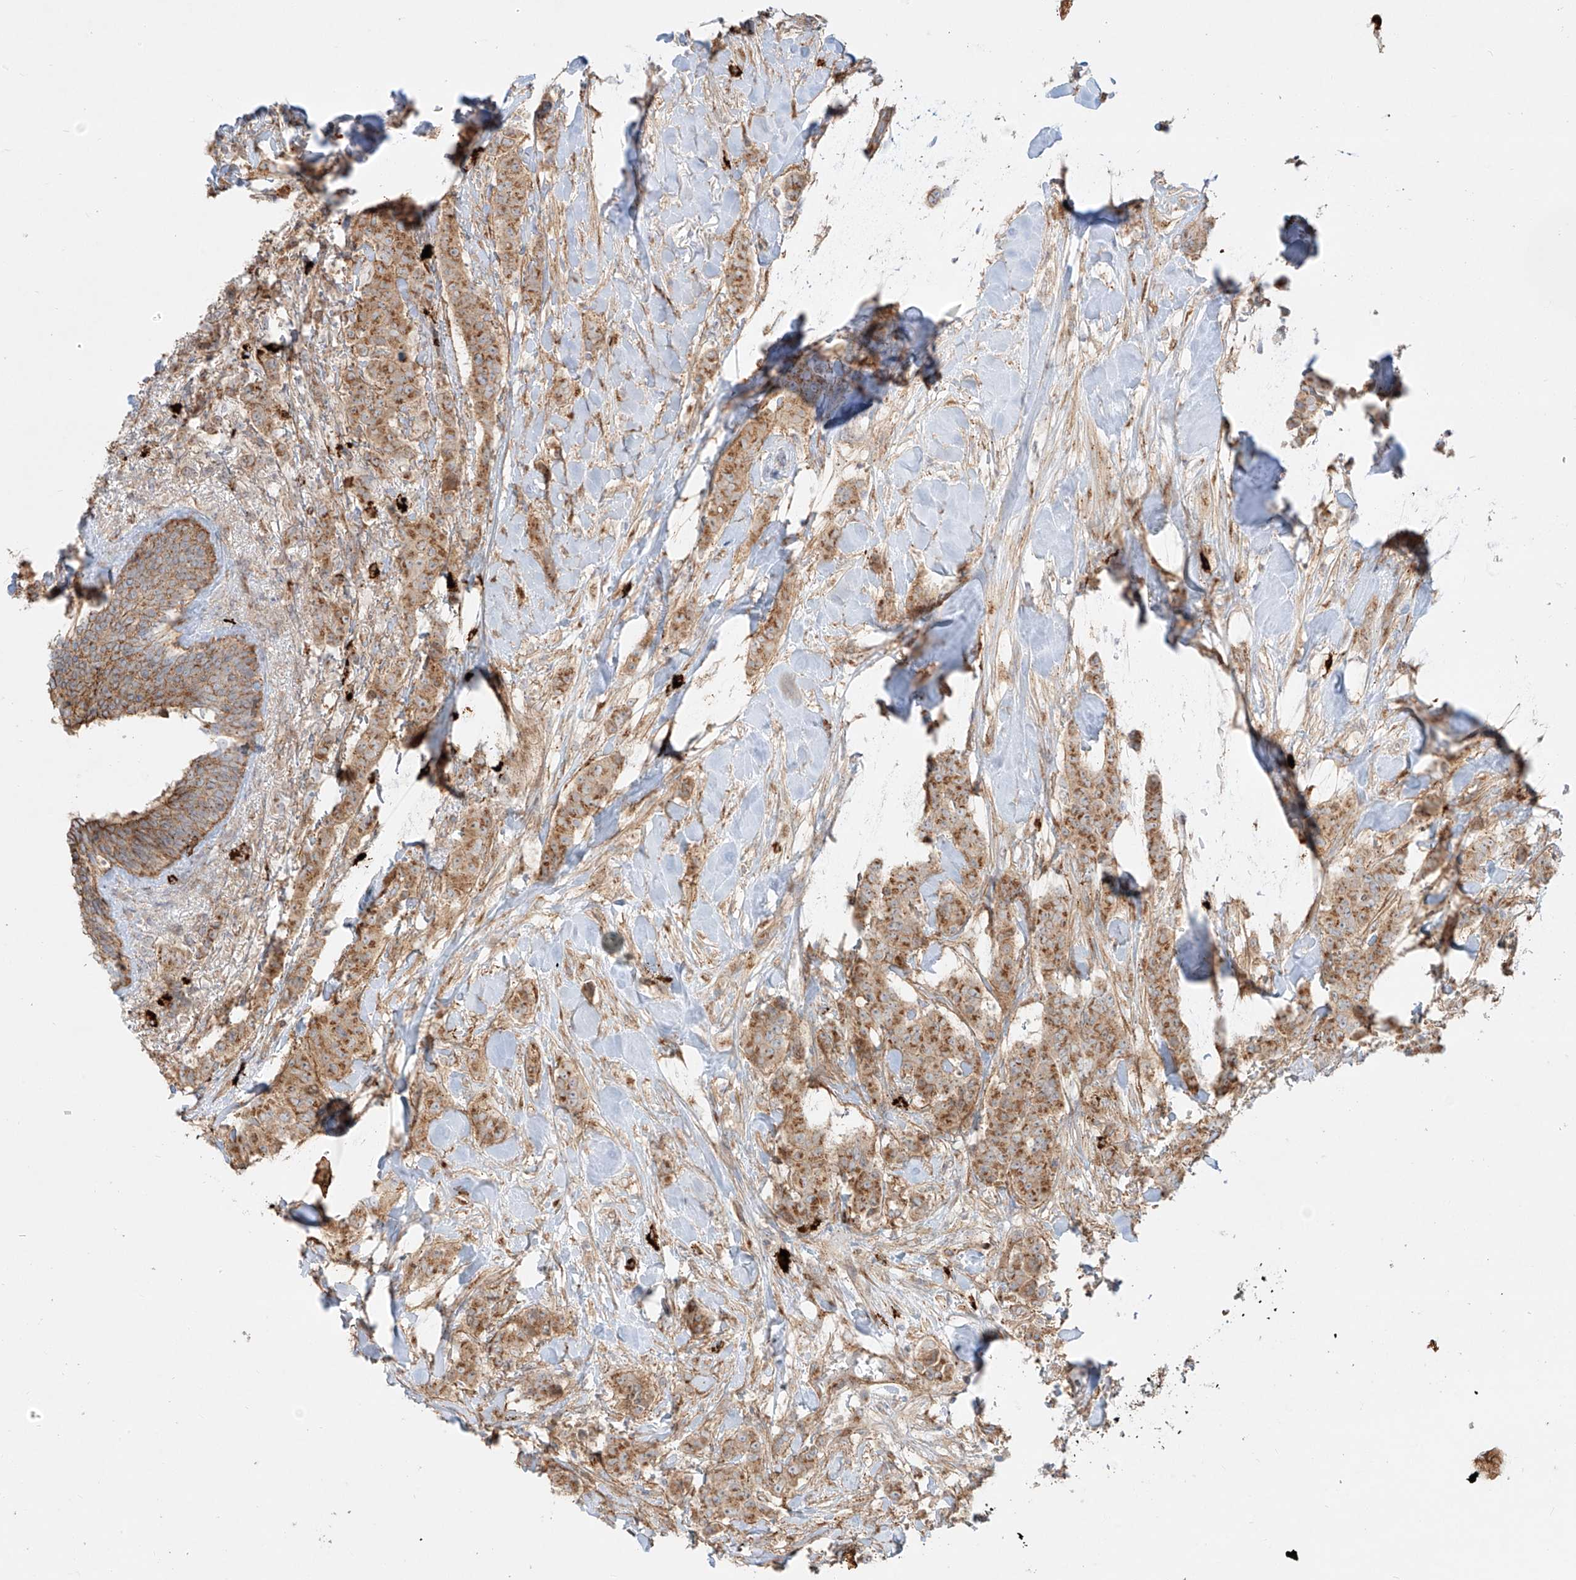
{"staining": {"intensity": "moderate", "quantity": ">75%", "location": "cytoplasmic/membranous"}, "tissue": "breast cancer", "cell_type": "Tumor cells", "image_type": "cancer", "snomed": [{"axis": "morphology", "description": "Duct carcinoma"}, {"axis": "topography", "description": "Breast"}], "caption": "Infiltrating ductal carcinoma (breast) stained with immunohistochemistry displays moderate cytoplasmic/membranous expression in approximately >75% of tumor cells. (IHC, brightfield microscopy, high magnification).", "gene": "ZNF287", "patient": {"sex": "female", "age": 40}}